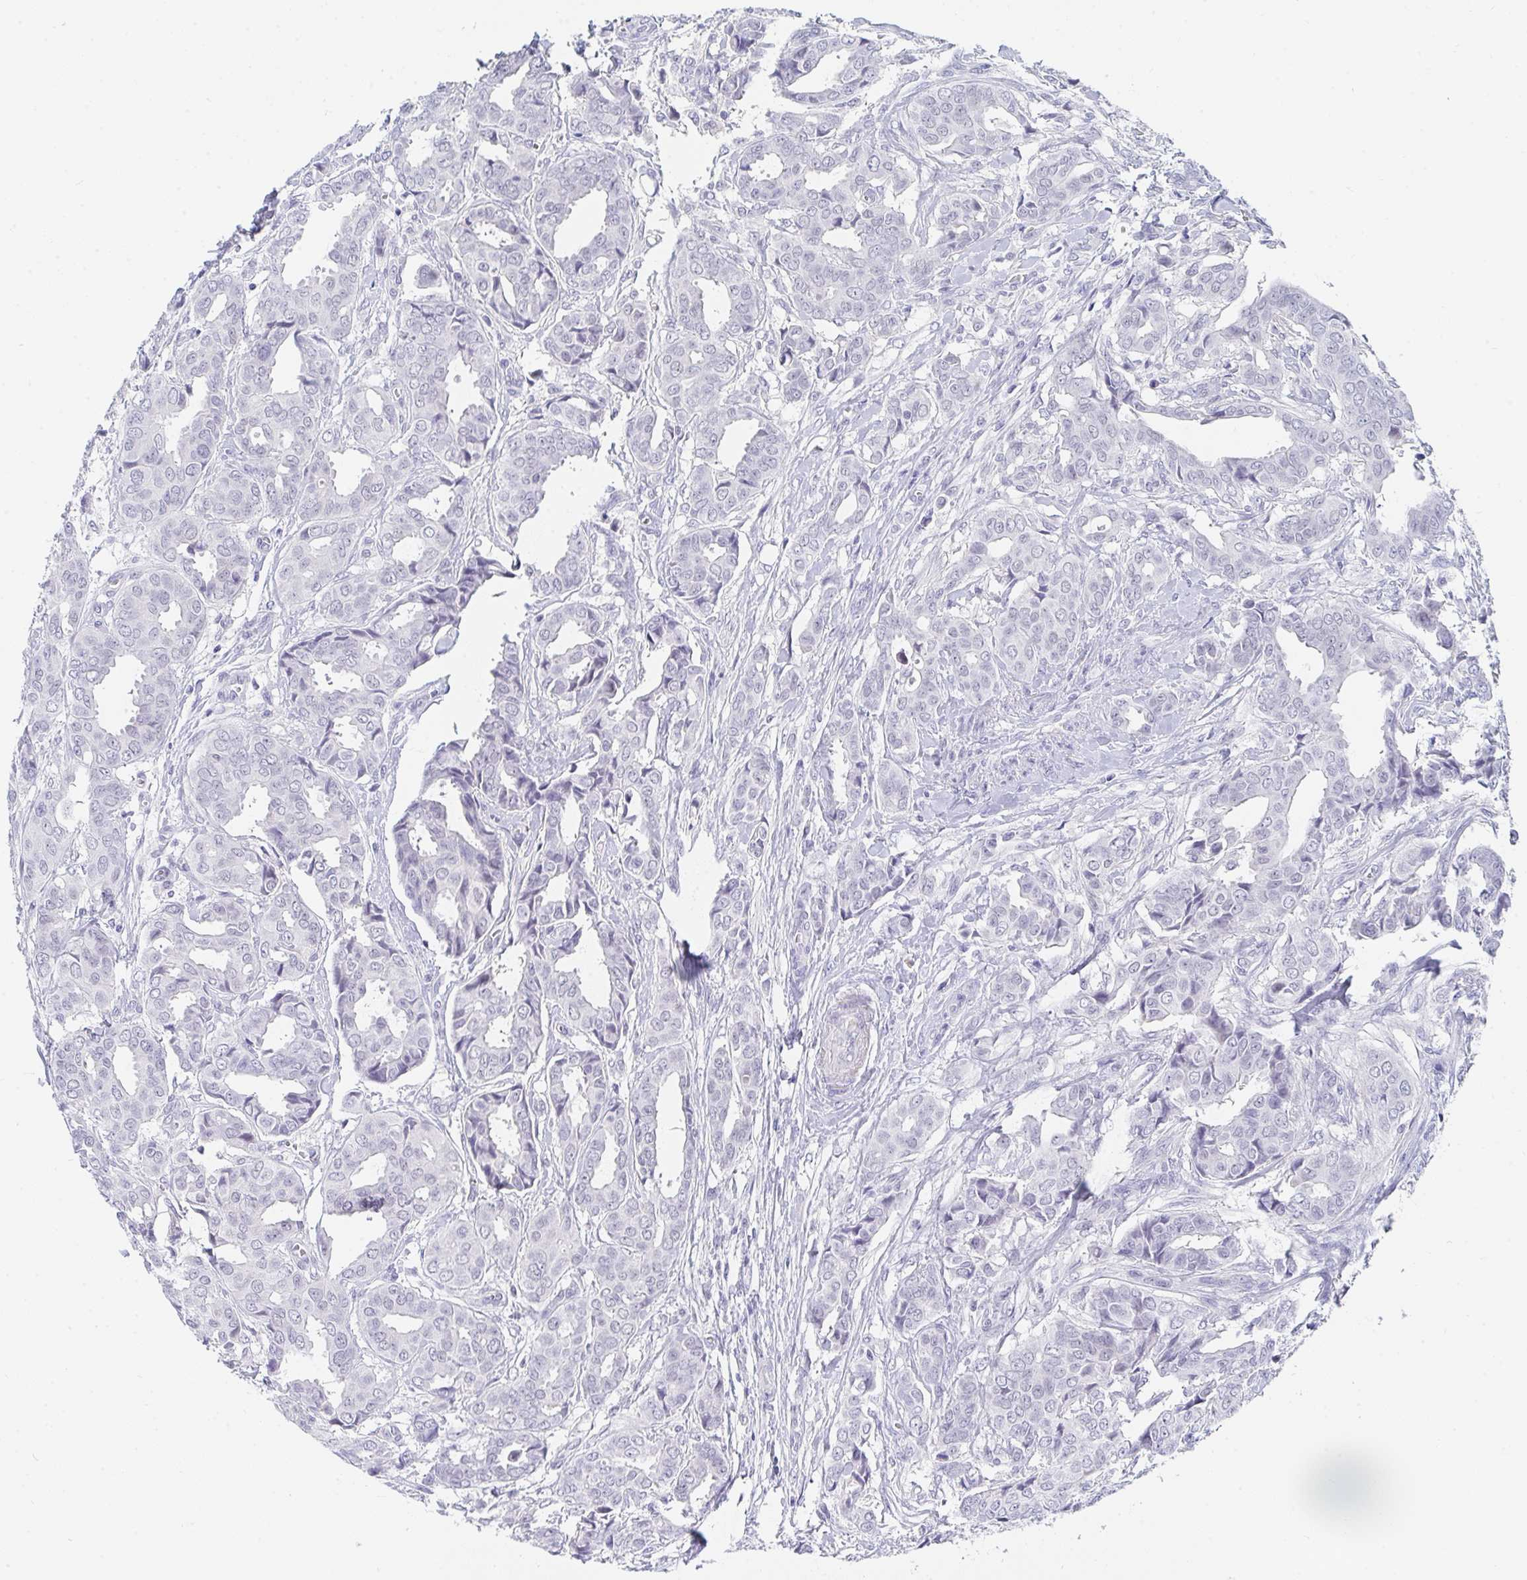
{"staining": {"intensity": "negative", "quantity": "none", "location": "none"}, "tissue": "breast cancer", "cell_type": "Tumor cells", "image_type": "cancer", "snomed": [{"axis": "morphology", "description": "Duct carcinoma"}, {"axis": "topography", "description": "Breast"}], "caption": "Tumor cells show no significant protein expression in breast cancer (infiltrating ductal carcinoma).", "gene": "DAOA", "patient": {"sex": "female", "age": 45}}